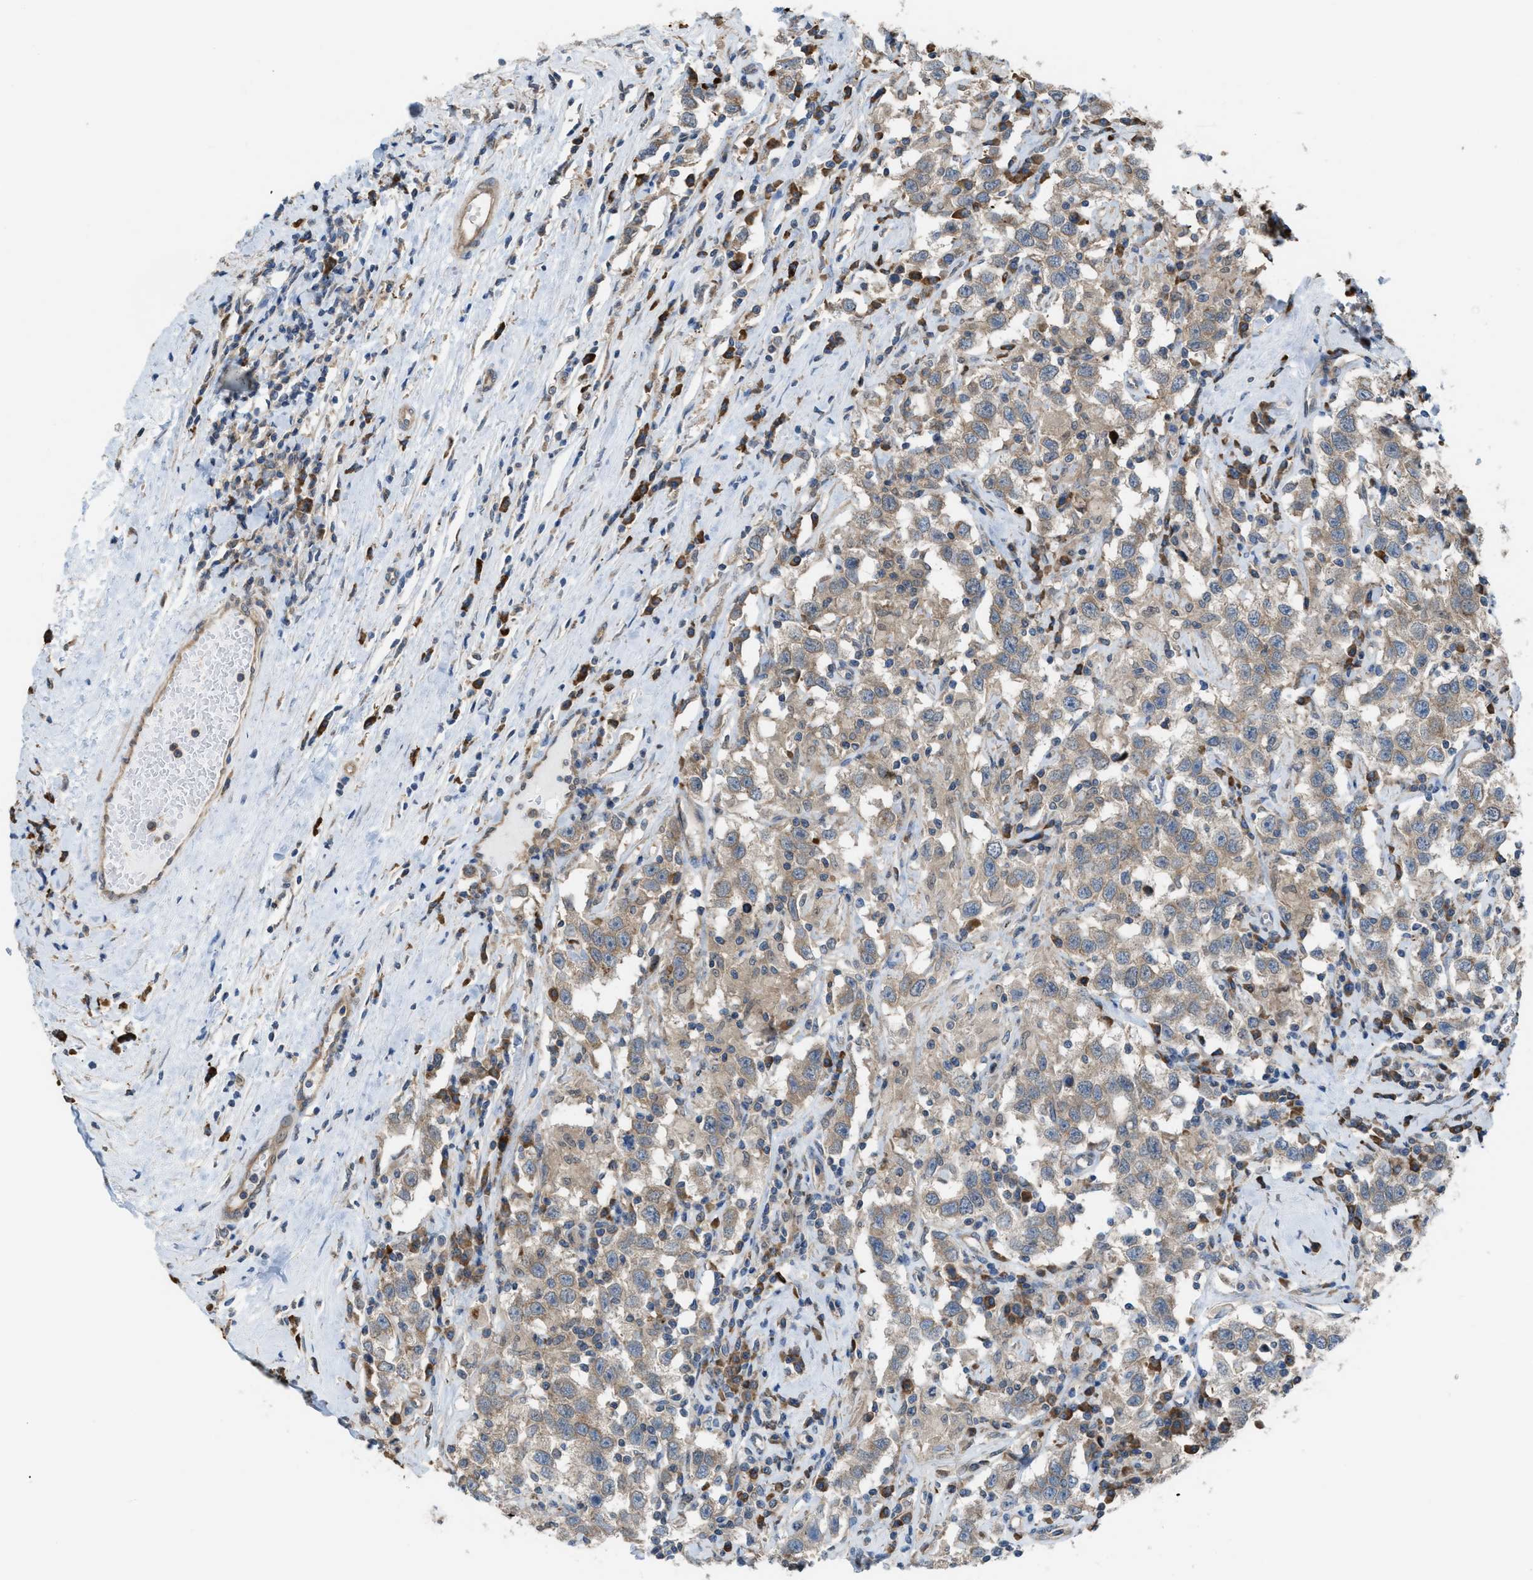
{"staining": {"intensity": "weak", "quantity": ">75%", "location": "cytoplasmic/membranous"}, "tissue": "testis cancer", "cell_type": "Tumor cells", "image_type": "cancer", "snomed": [{"axis": "morphology", "description": "Seminoma, NOS"}, {"axis": "topography", "description": "Testis"}], "caption": "Immunohistochemistry histopathology image of human testis cancer stained for a protein (brown), which displays low levels of weak cytoplasmic/membranous expression in approximately >75% of tumor cells.", "gene": "PLAA", "patient": {"sex": "male", "age": 41}}